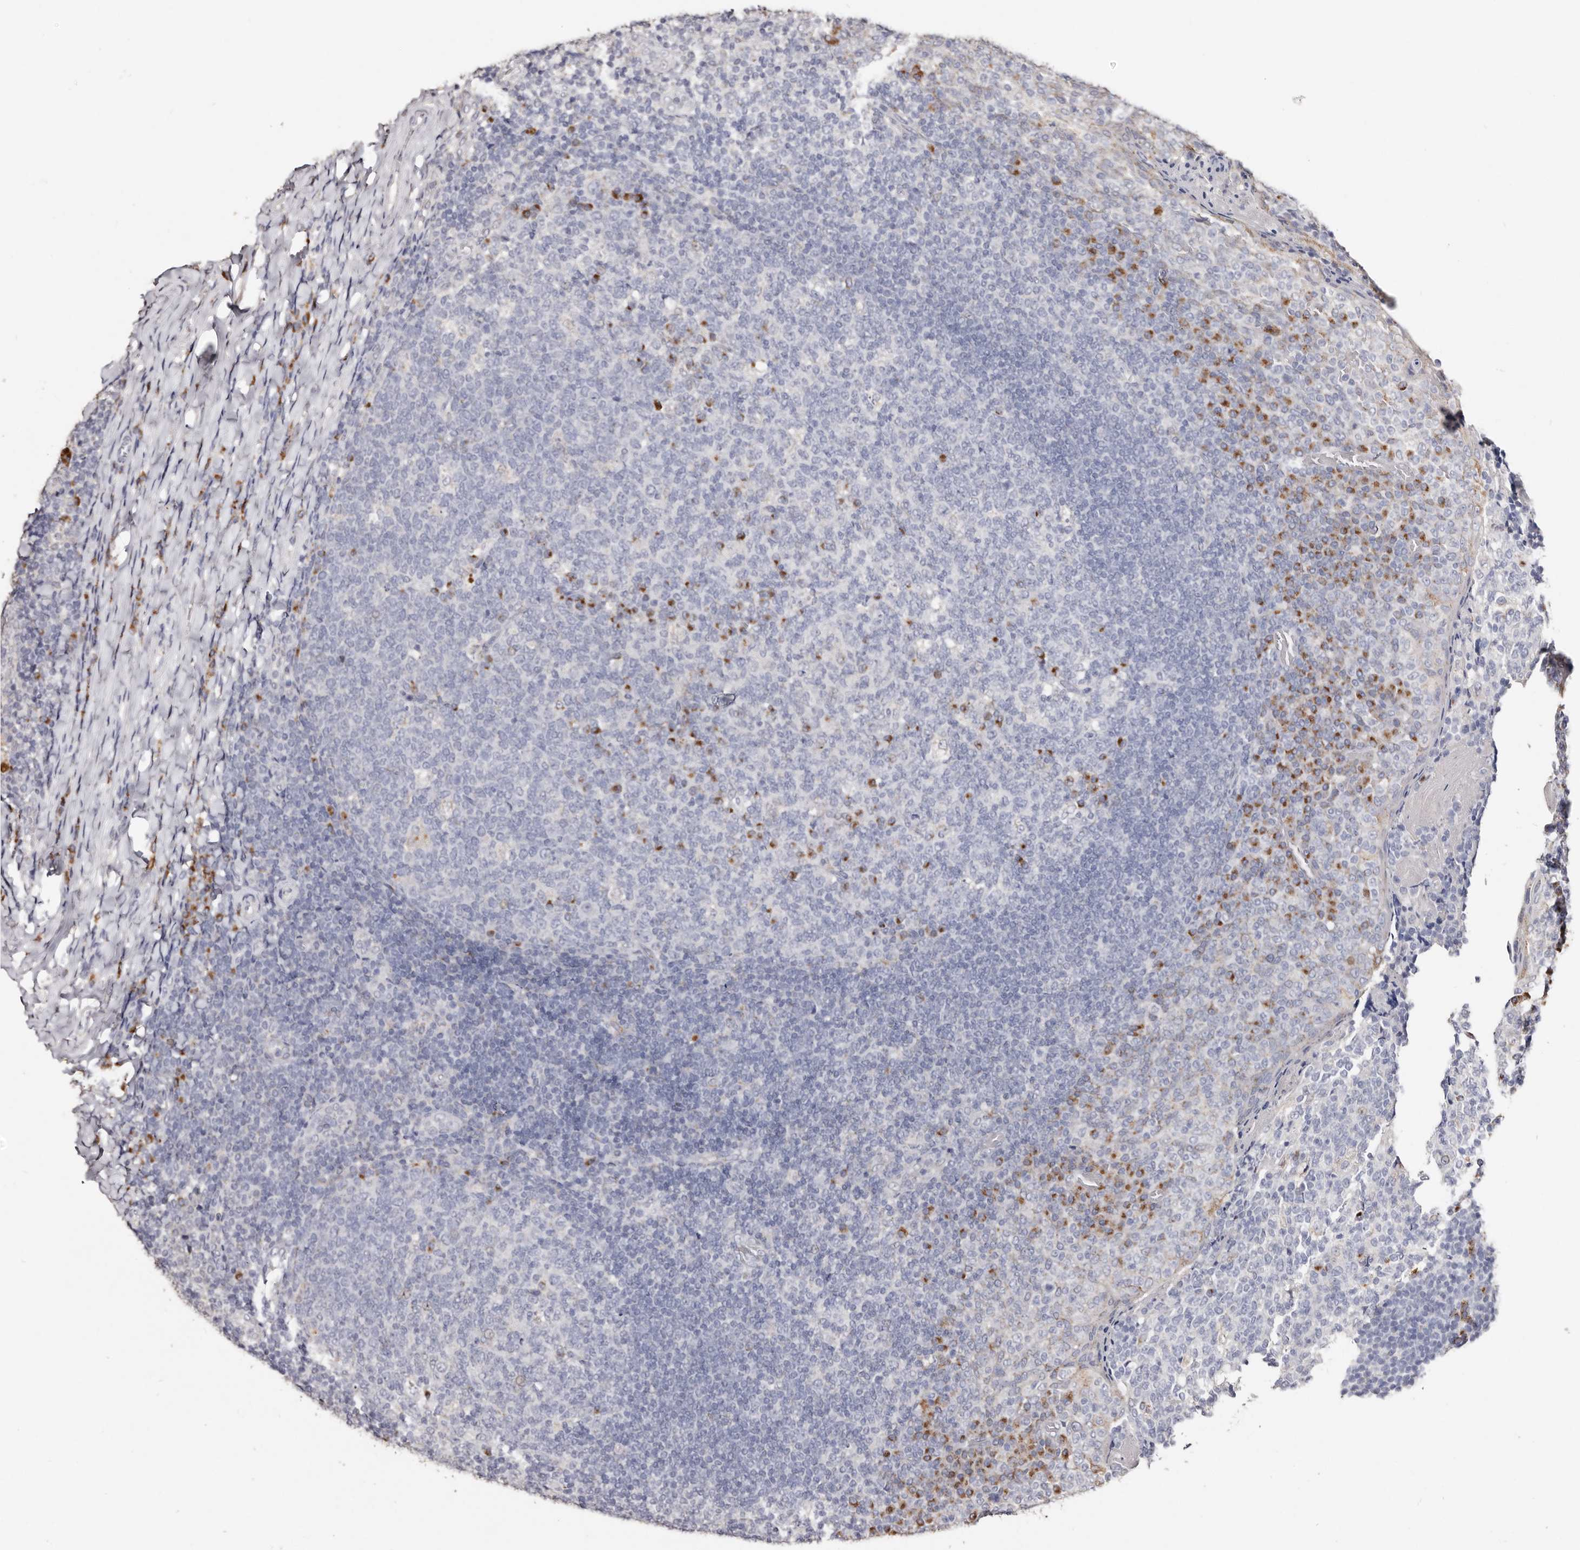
{"staining": {"intensity": "moderate", "quantity": "<25%", "location": "cytoplasmic/membranous"}, "tissue": "tonsil", "cell_type": "Germinal center cells", "image_type": "normal", "snomed": [{"axis": "morphology", "description": "Normal tissue, NOS"}, {"axis": "topography", "description": "Tonsil"}], "caption": "Immunohistochemistry of benign human tonsil exhibits low levels of moderate cytoplasmic/membranous positivity in approximately <25% of germinal center cells.", "gene": "LGALS7B", "patient": {"sex": "female", "age": 19}}